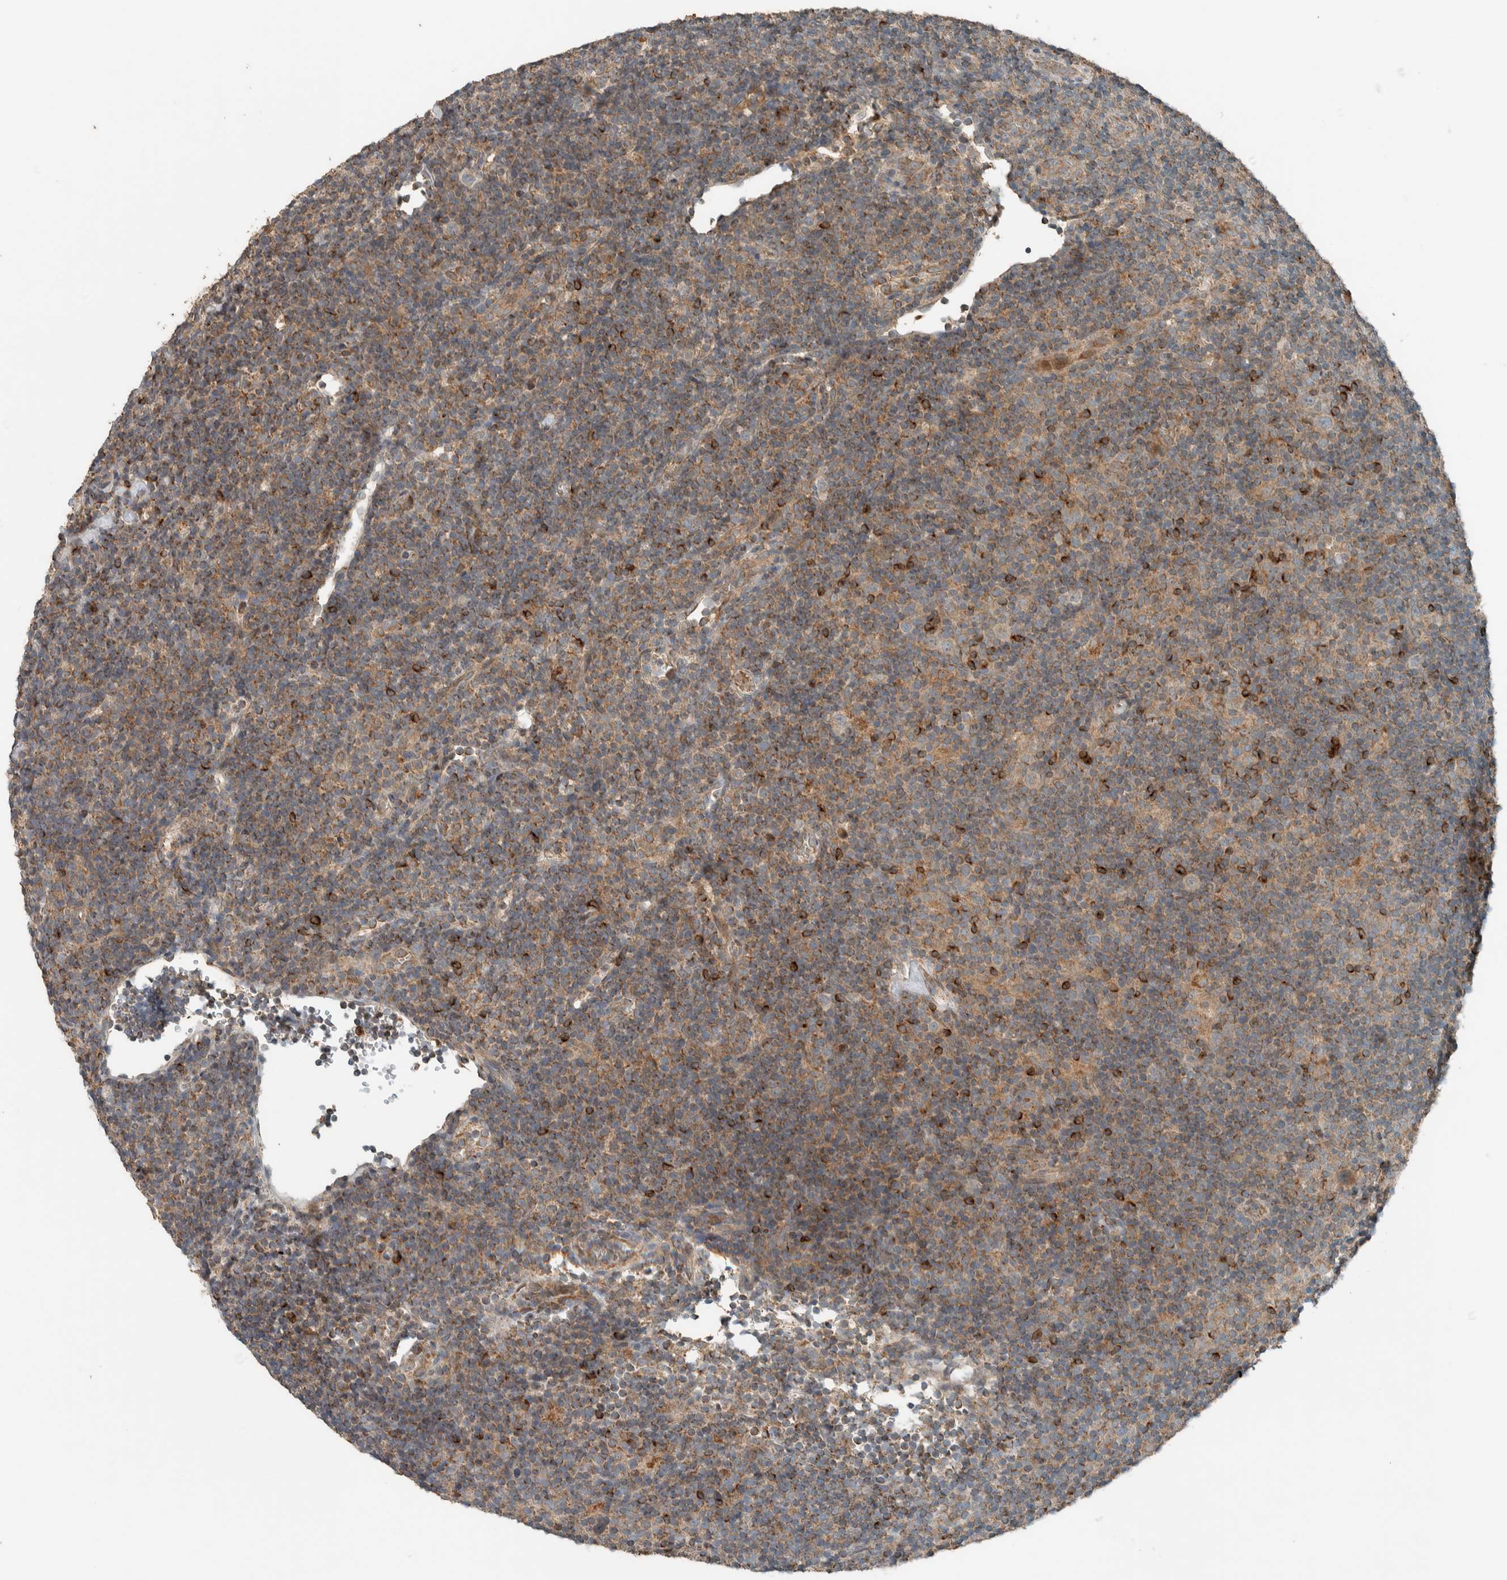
{"staining": {"intensity": "weak", "quantity": ">75%", "location": "cytoplasmic/membranous"}, "tissue": "lymphoma", "cell_type": "Tumor cells", "image_type": "cancer", "snomed": [{"axis": "morphology", "description": "Hodgkin's disease, NOS"}, {"axis": "topography", "description": "Lymph node"}], "caption": "The immunohistochemical stain shows weak cytoplasmic/membranous expression in tumor cells of Hodgkin's disease tissue.", "gene": "NBR1", "patient": {"sex": "female", "age": 57}}